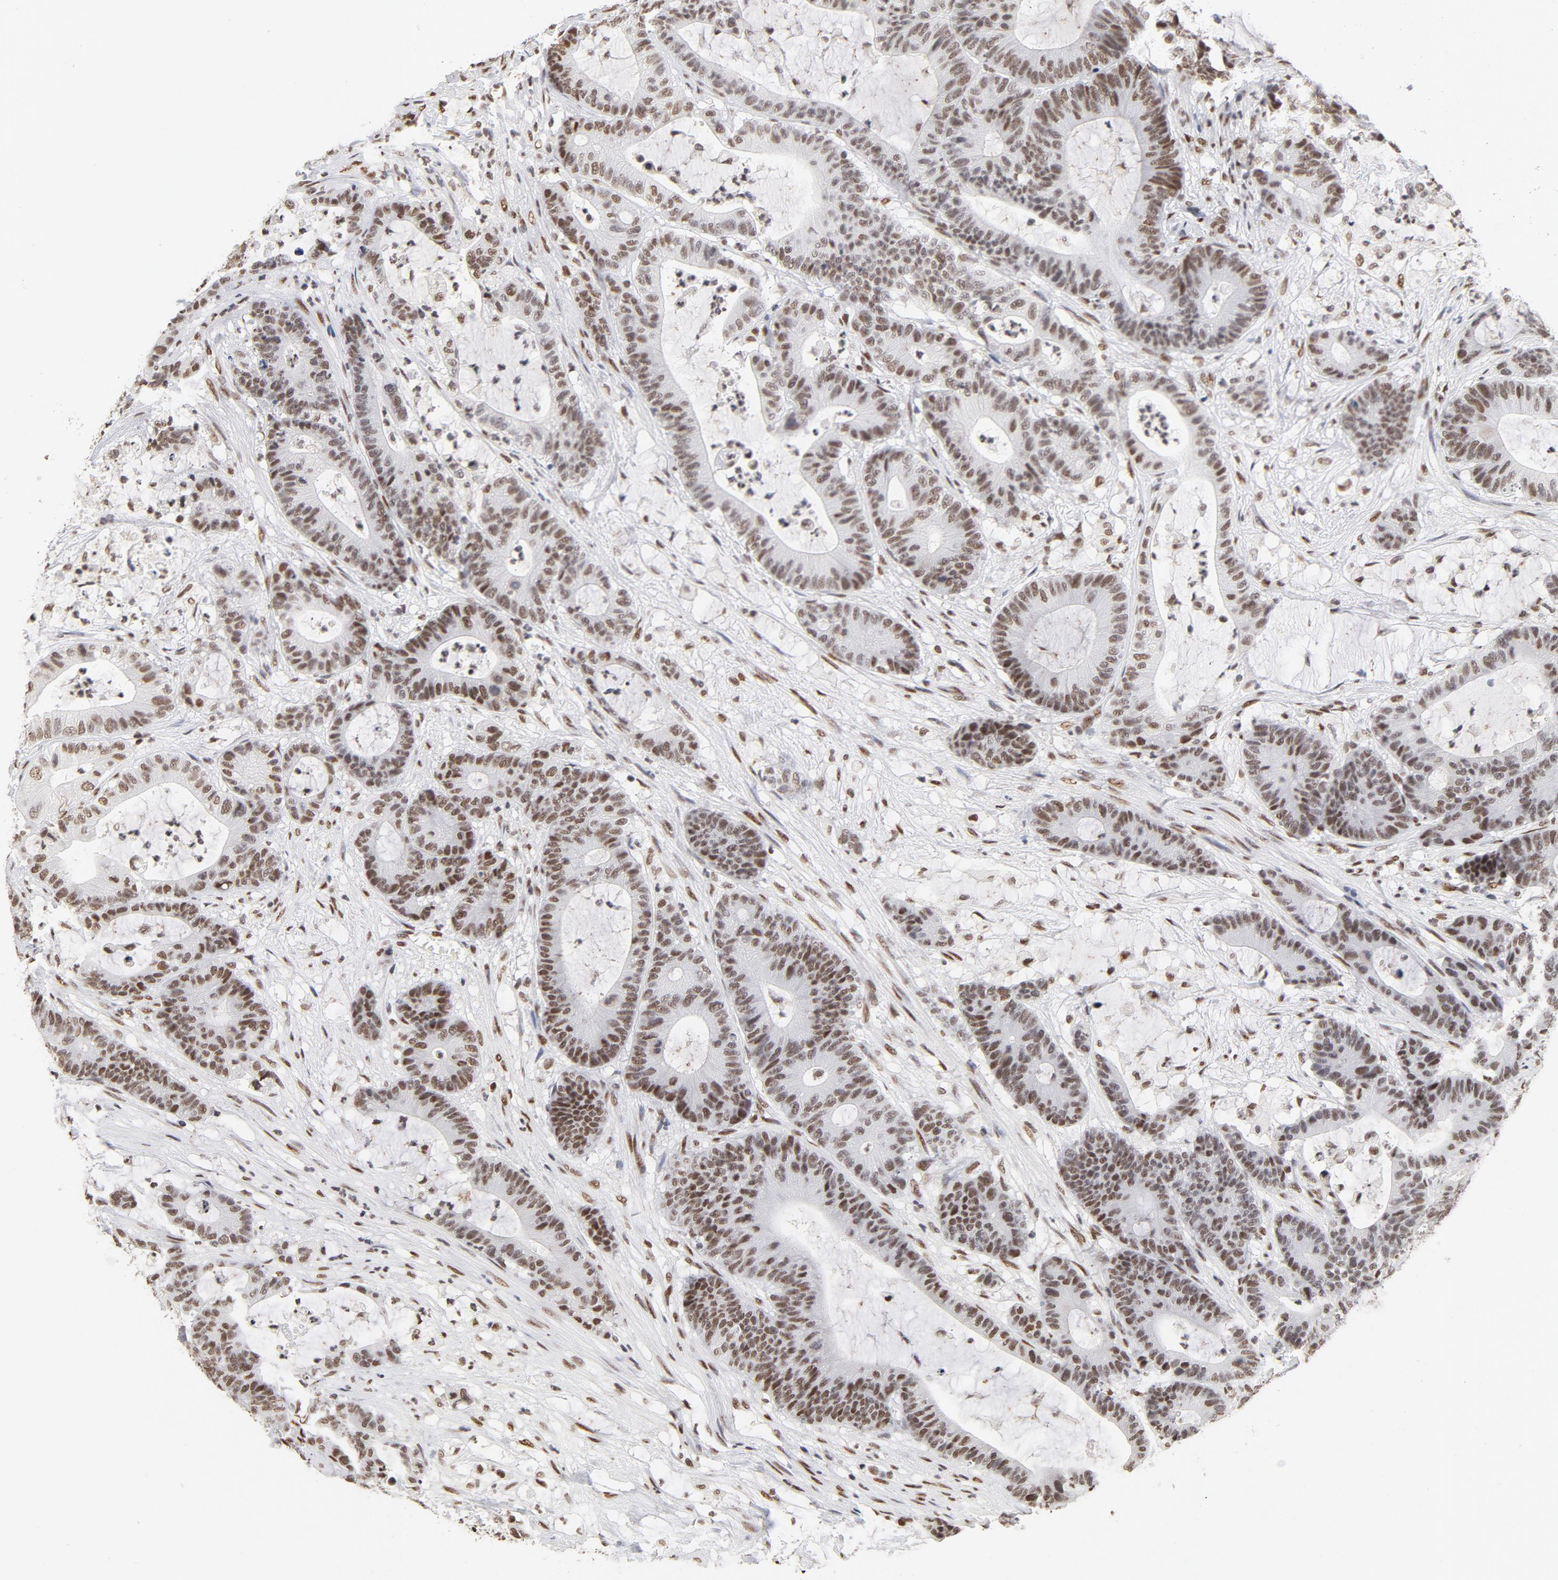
{"staining": {"intensity": "moderate", "quantity": ">75%", "location": "nuclear"}, "tissue": "colorectal cancer", "cell_type": "Tumor cells", "image_type": "cancer", "snomed": [{"axis": "morphology", "description": "Adenocarcinoma, NOS"}, {"axis": "topography", "description": "Colon"}], "caption": "Colorectal cancer (adenocarcinoma) stained with DAB (3,3'-diaminobenzidine) immunohistochemistry (IHC) shows medium levels of moderate nuclear staining in about >75% of tumor cells.", "gene": "TP53BP1", "patient": {"sex": "female", "age": 84}}